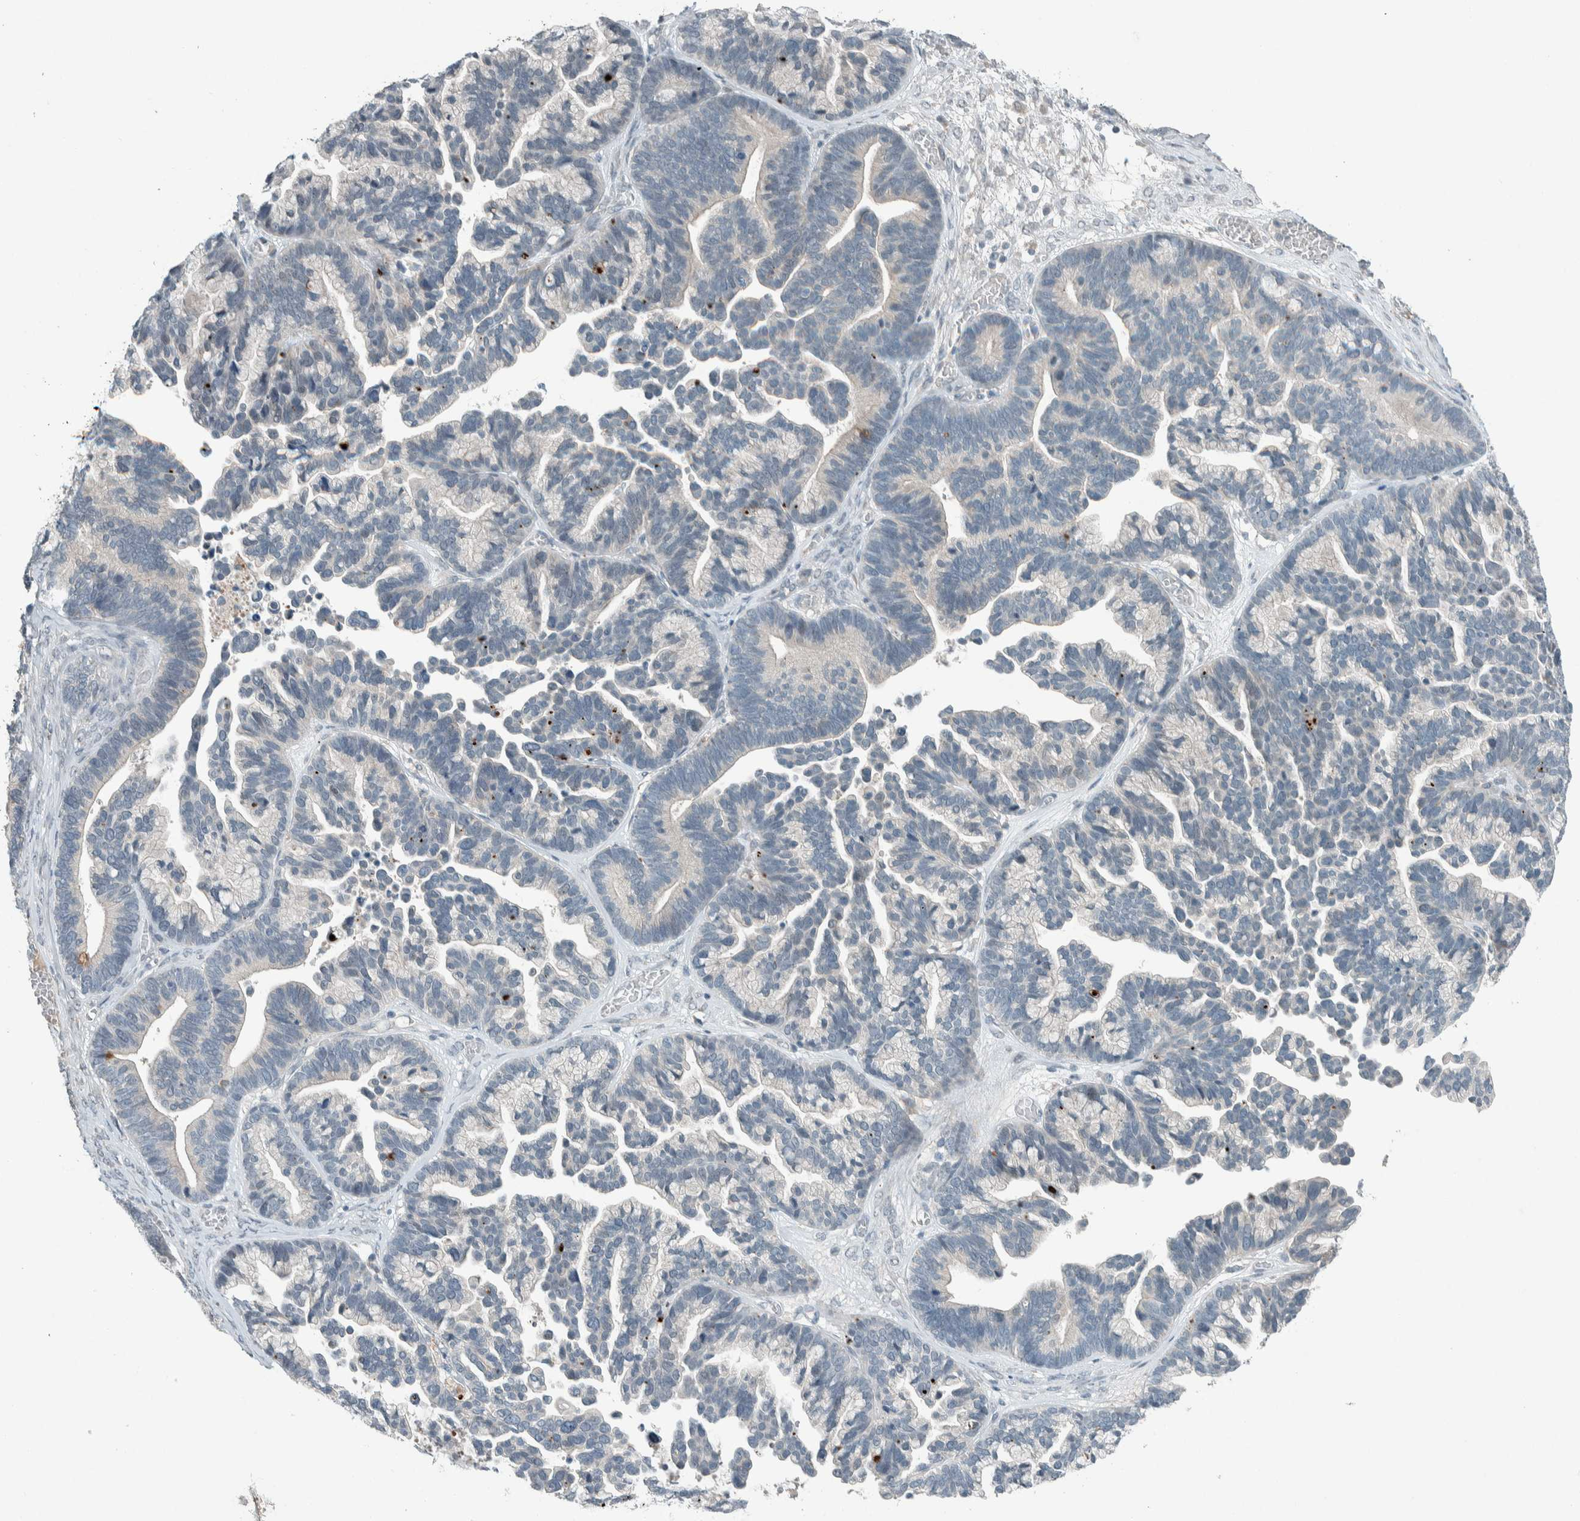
{"staining": {"intensity": "negative", "quantity": "none", "location": "none"}, "tissue": "ovarian cancer", "cell_type": "Tumor cells", "image_type": "cancer", "snomed": [{"axis": "morphology", "description": "Cystadenocarcinoma, serous, NOS"}, {"axis": "topography", "description": "Ovary"}], "caption": "An immunohistochemistry (IHC) micrograph of ovarian cancer is shown. There is no staining in tumor cells of ovarian cancer. (Brightfield microscopy of DAB immunohistochemistry (IHC) at high magnification).", "gene": "CERCAM", "patient": {"sex": "female", "age": 56}}